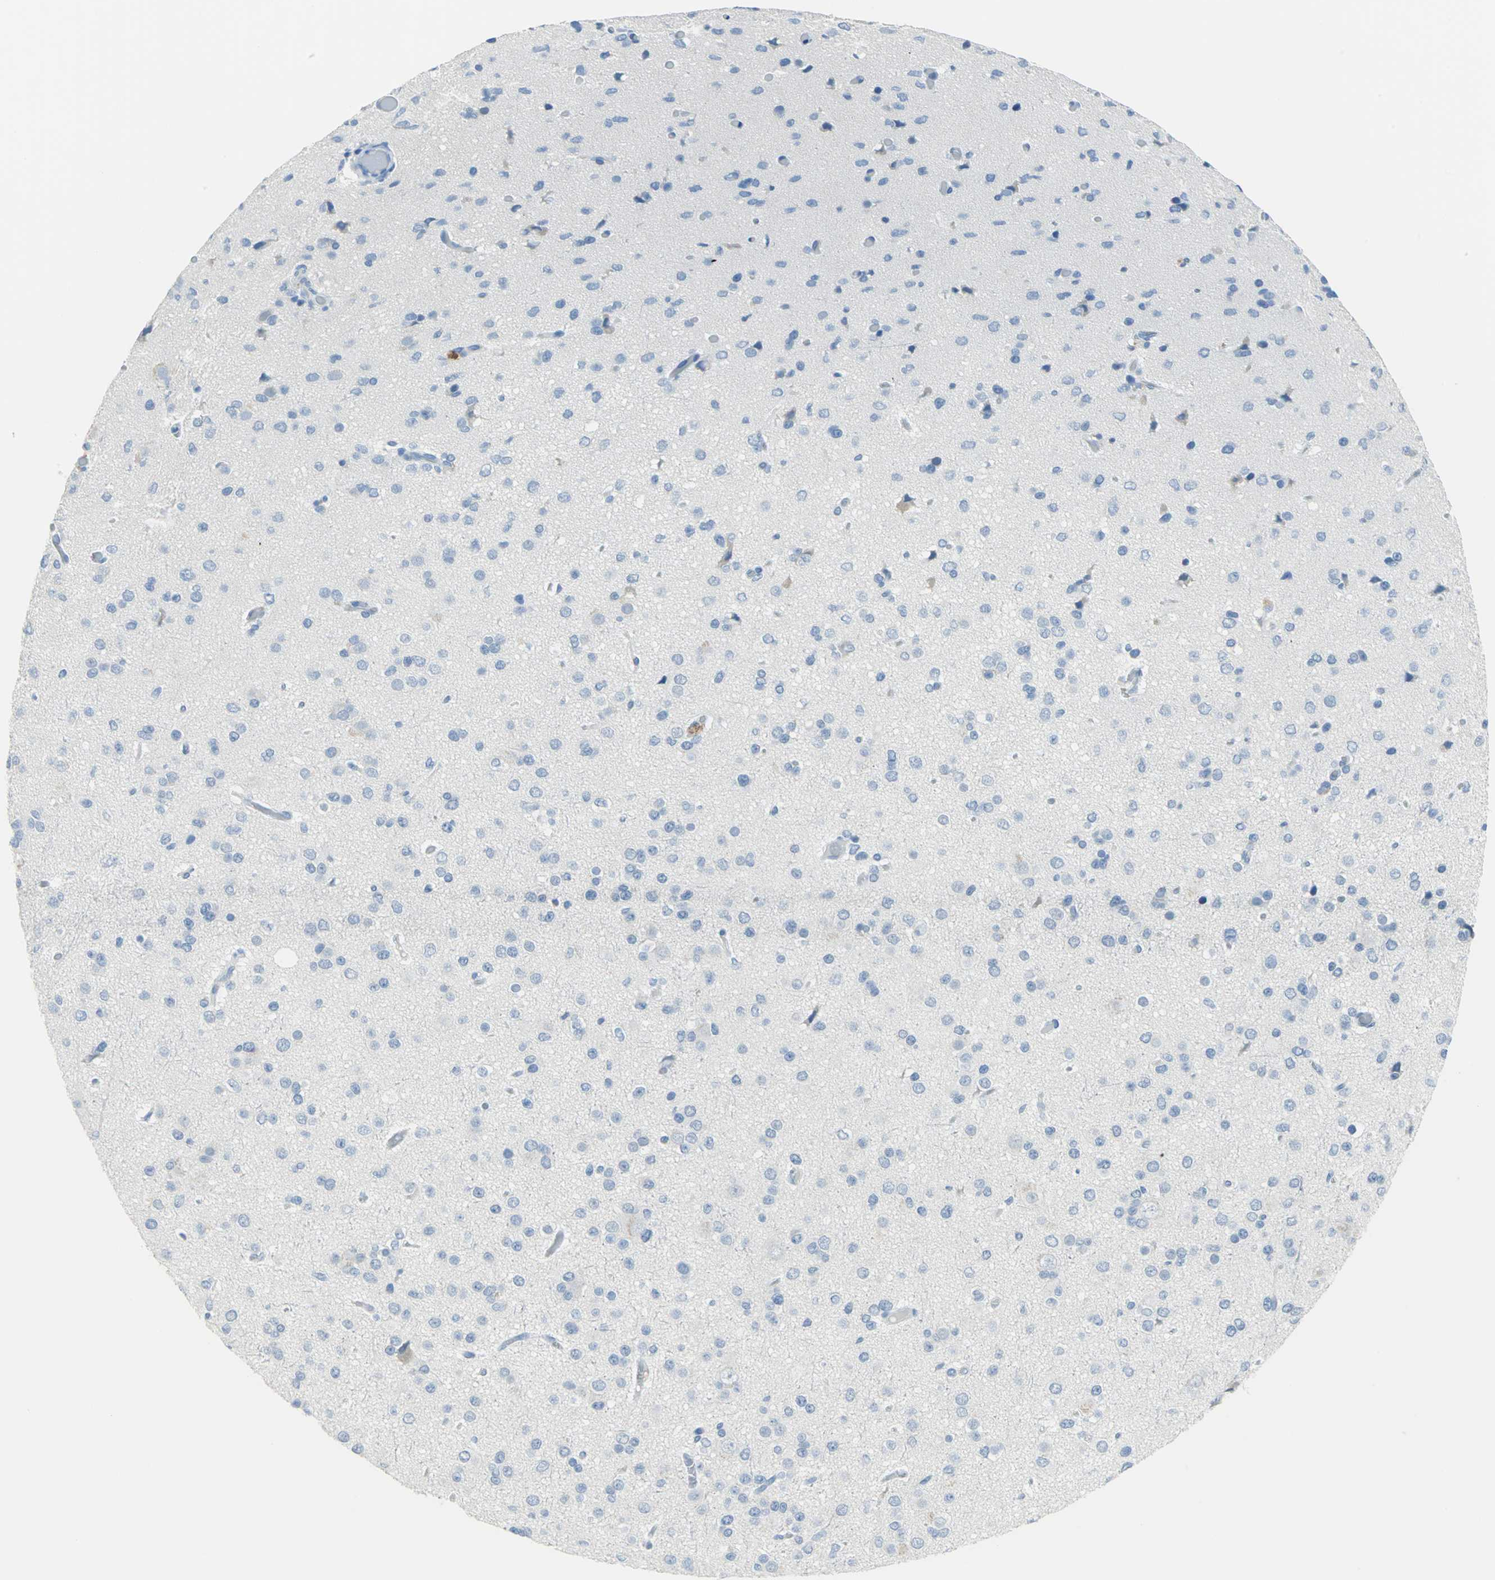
{"staining": {"intensity": "negative", "quantity": "none", "location": "none"}, "tissue": "glioma", "cell_type": "Tumor cells", "image_type": "cancer", "snomed": [{"axis": "morphology", "description": "Glioma, malignant, Low grade"}, {"axis": "topography", "description": "Brain"}], "caption": "DAB (3,3'-diaminobenzidine) immunohistochemical staining of glioma demonstrates no significant positivity in tumor cells.", "gene": "PKLR", "patient": {"sex": "male", "age": 42}}